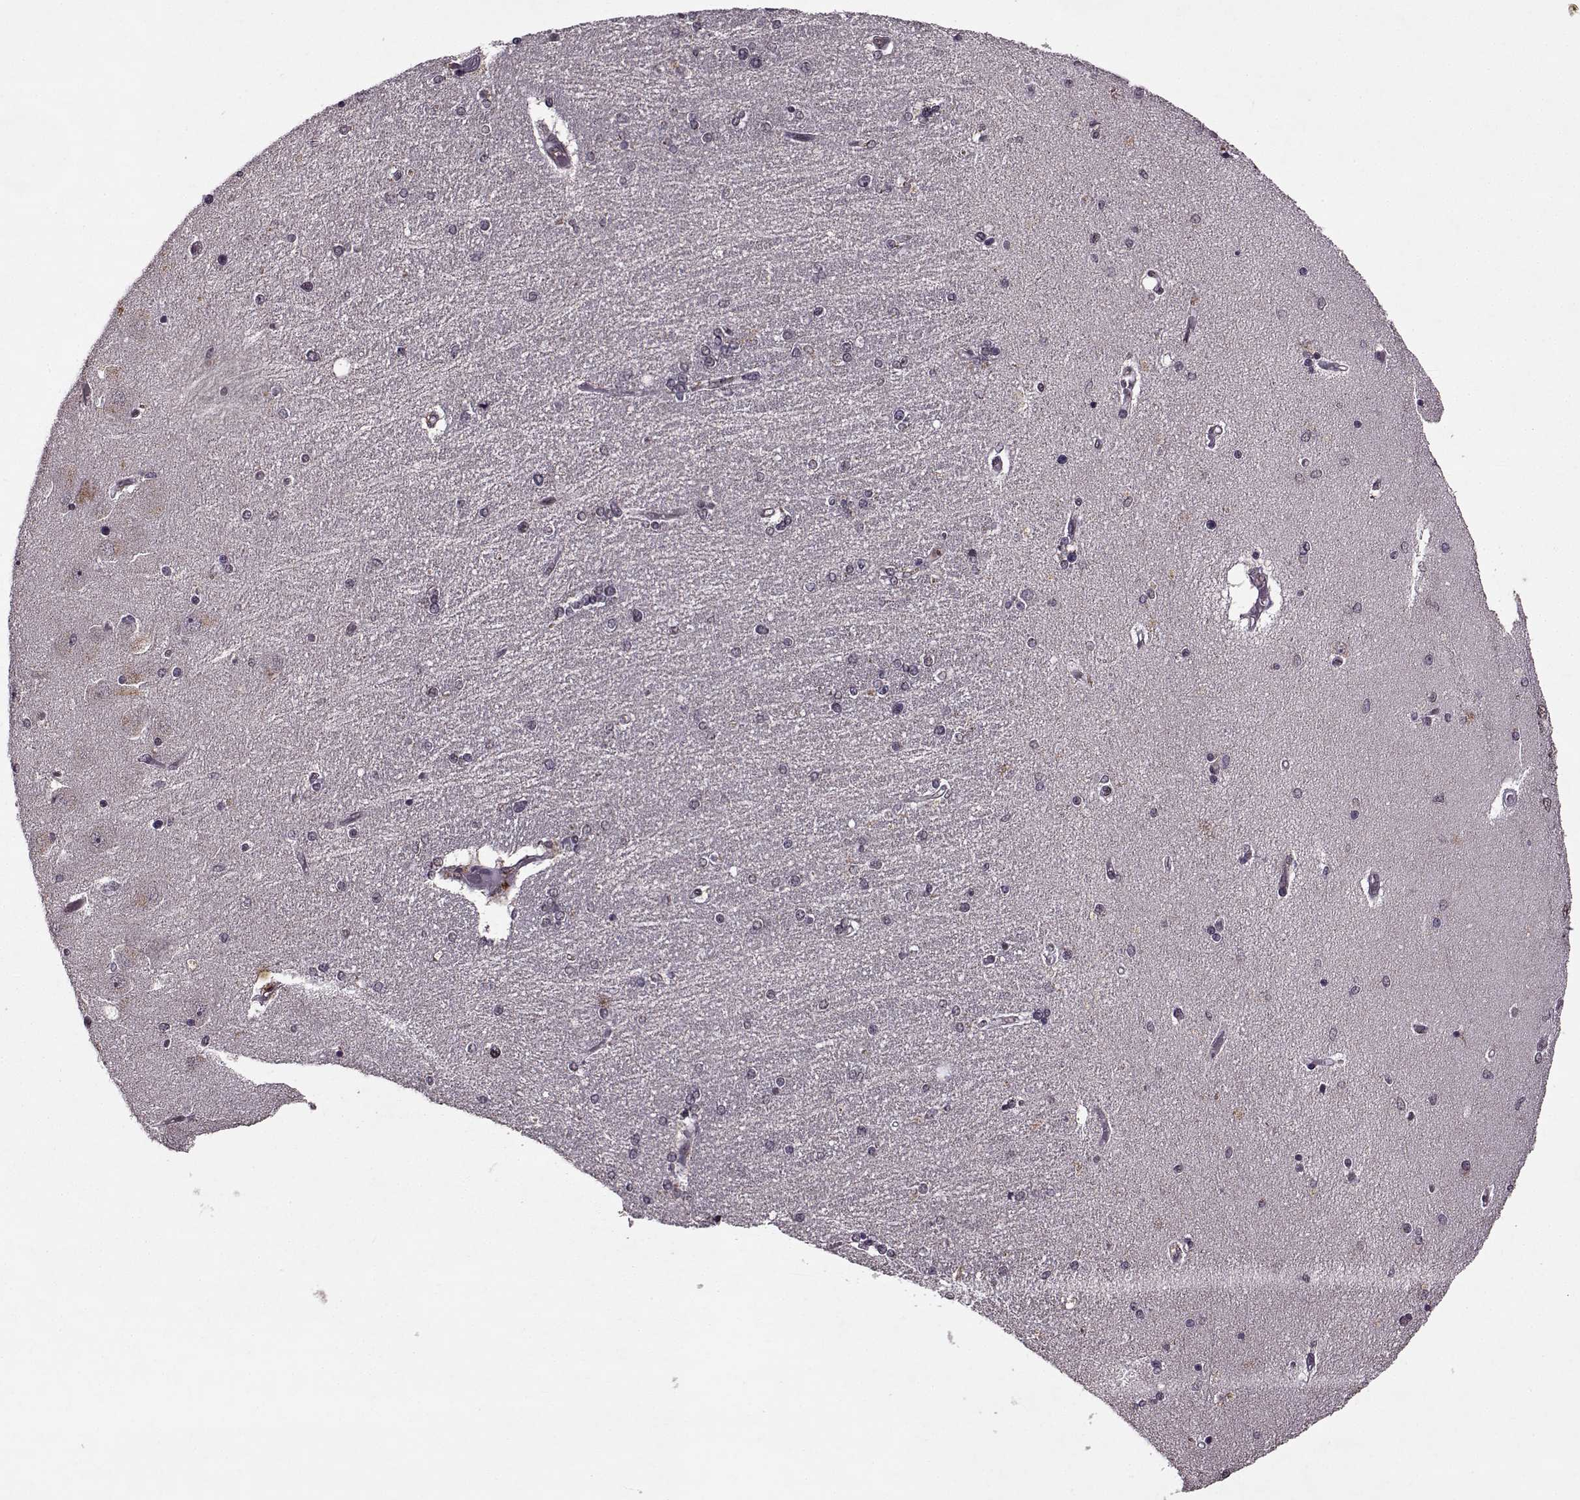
{"staining": {"intensity": "negative", "quantity": "none", "location": "none"}, "tissue": "hippocampus", "cell_type": "Glial cells", "image_type": "normal", "snomed": [{"axis": "morphology", "description": "Normal tissue, NOS"}, {"axis": "topography", "description": "Hippocampus"}], "caption": "A photomicrograph of hippocampus stained for a protein reveals no brown staining in glial cells. Nuclei are stained in blue.", "gene": "PSMA7", "patient": {"sex": "female", "age": 54}}